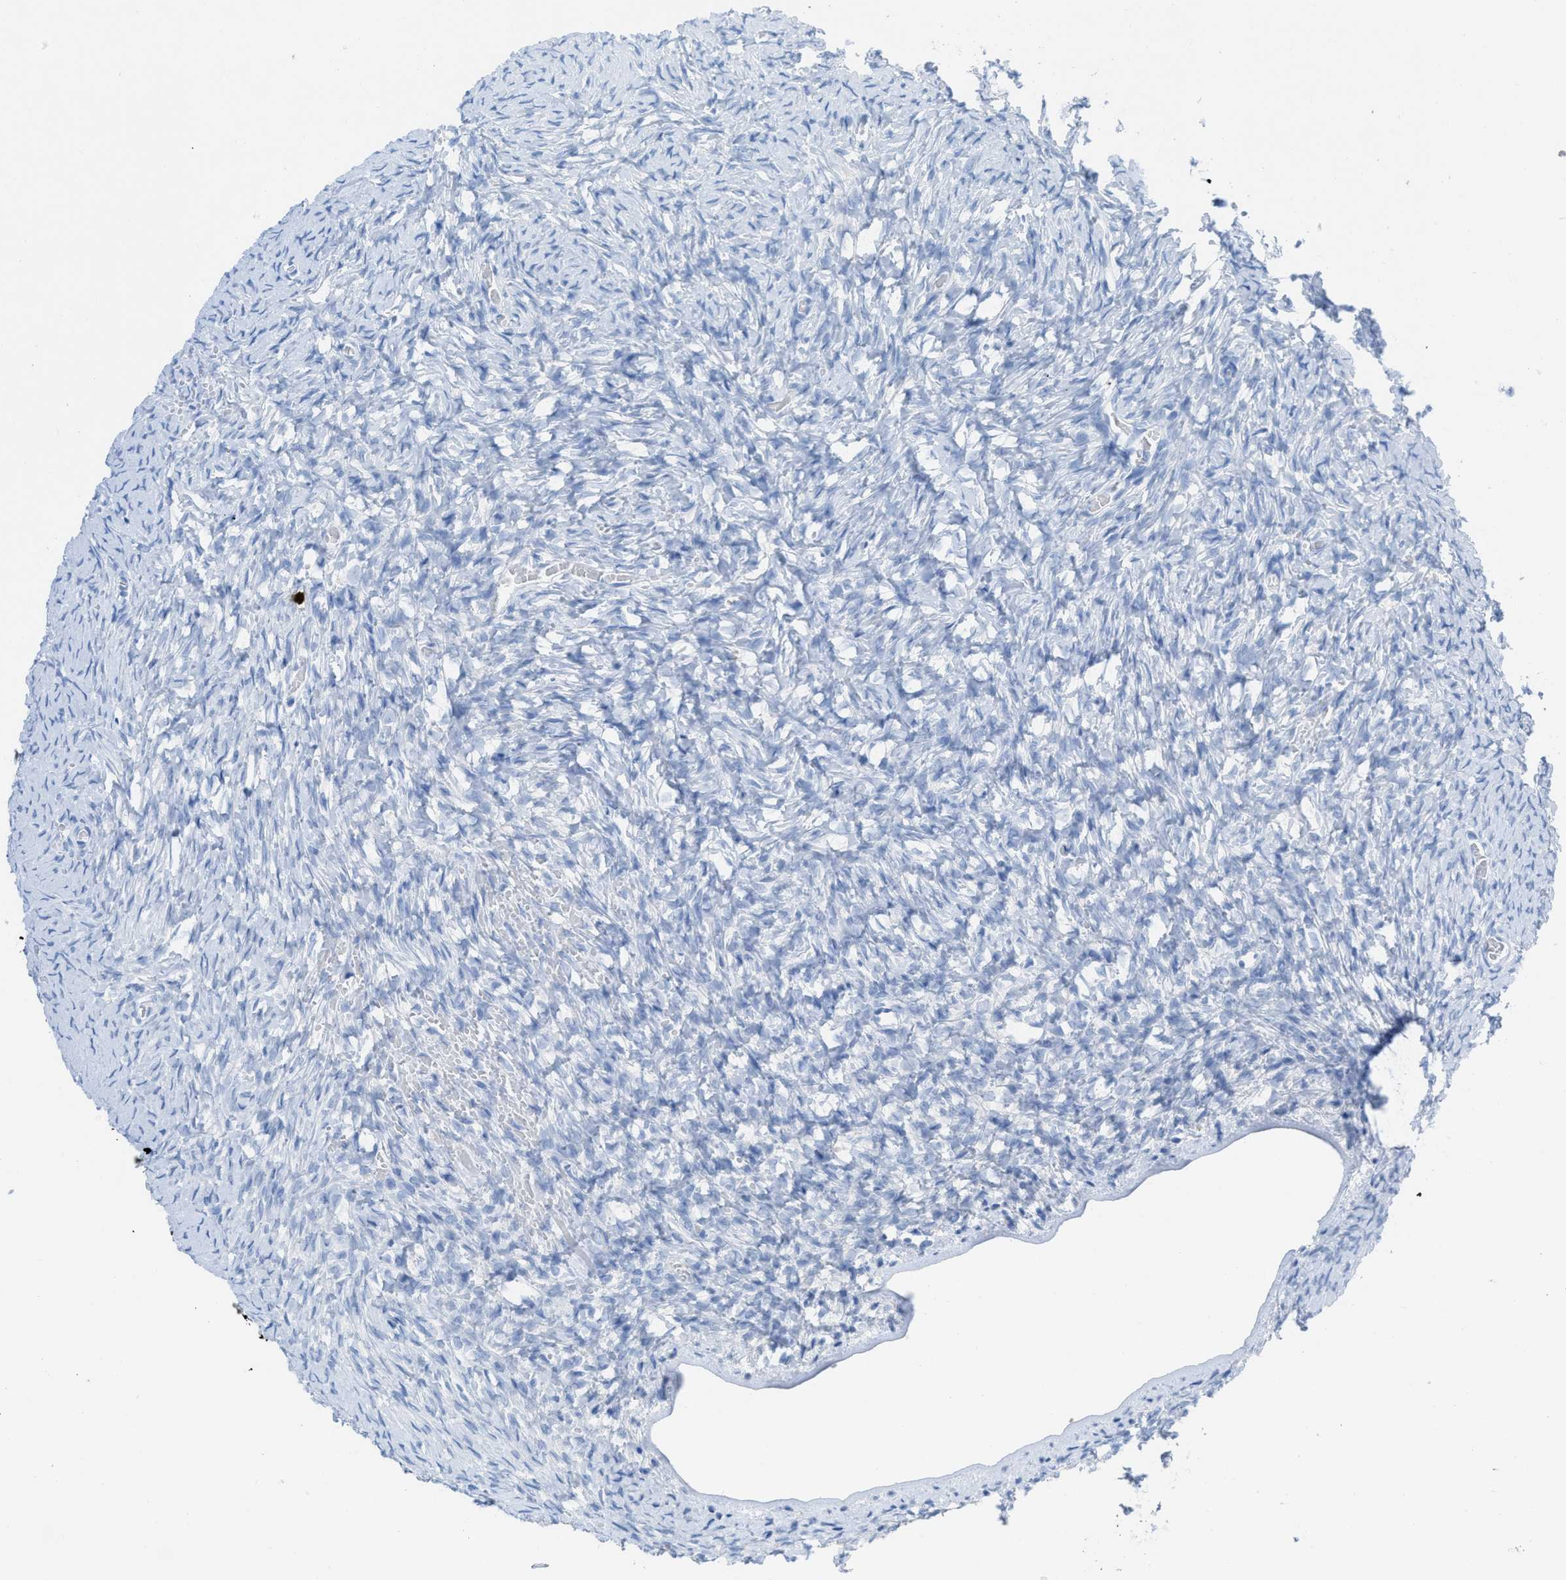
{"staining": {"intensity": "negative", "quantity": "none", "location": "none"}, "tissue": "ovary", "cell_type": "Follicle cells", "image_type": "normal", "snomed": [{"axis": "morphology", "description": "Normal tissue, NOS"}, {"axis": "topography", "description": "Ovary"}], "caption": "Protein analysis of normal ovary displays no significant expression in follicle cells.", "gene": "TCL1A", "patient": {"sex": "female", "age": 27}}